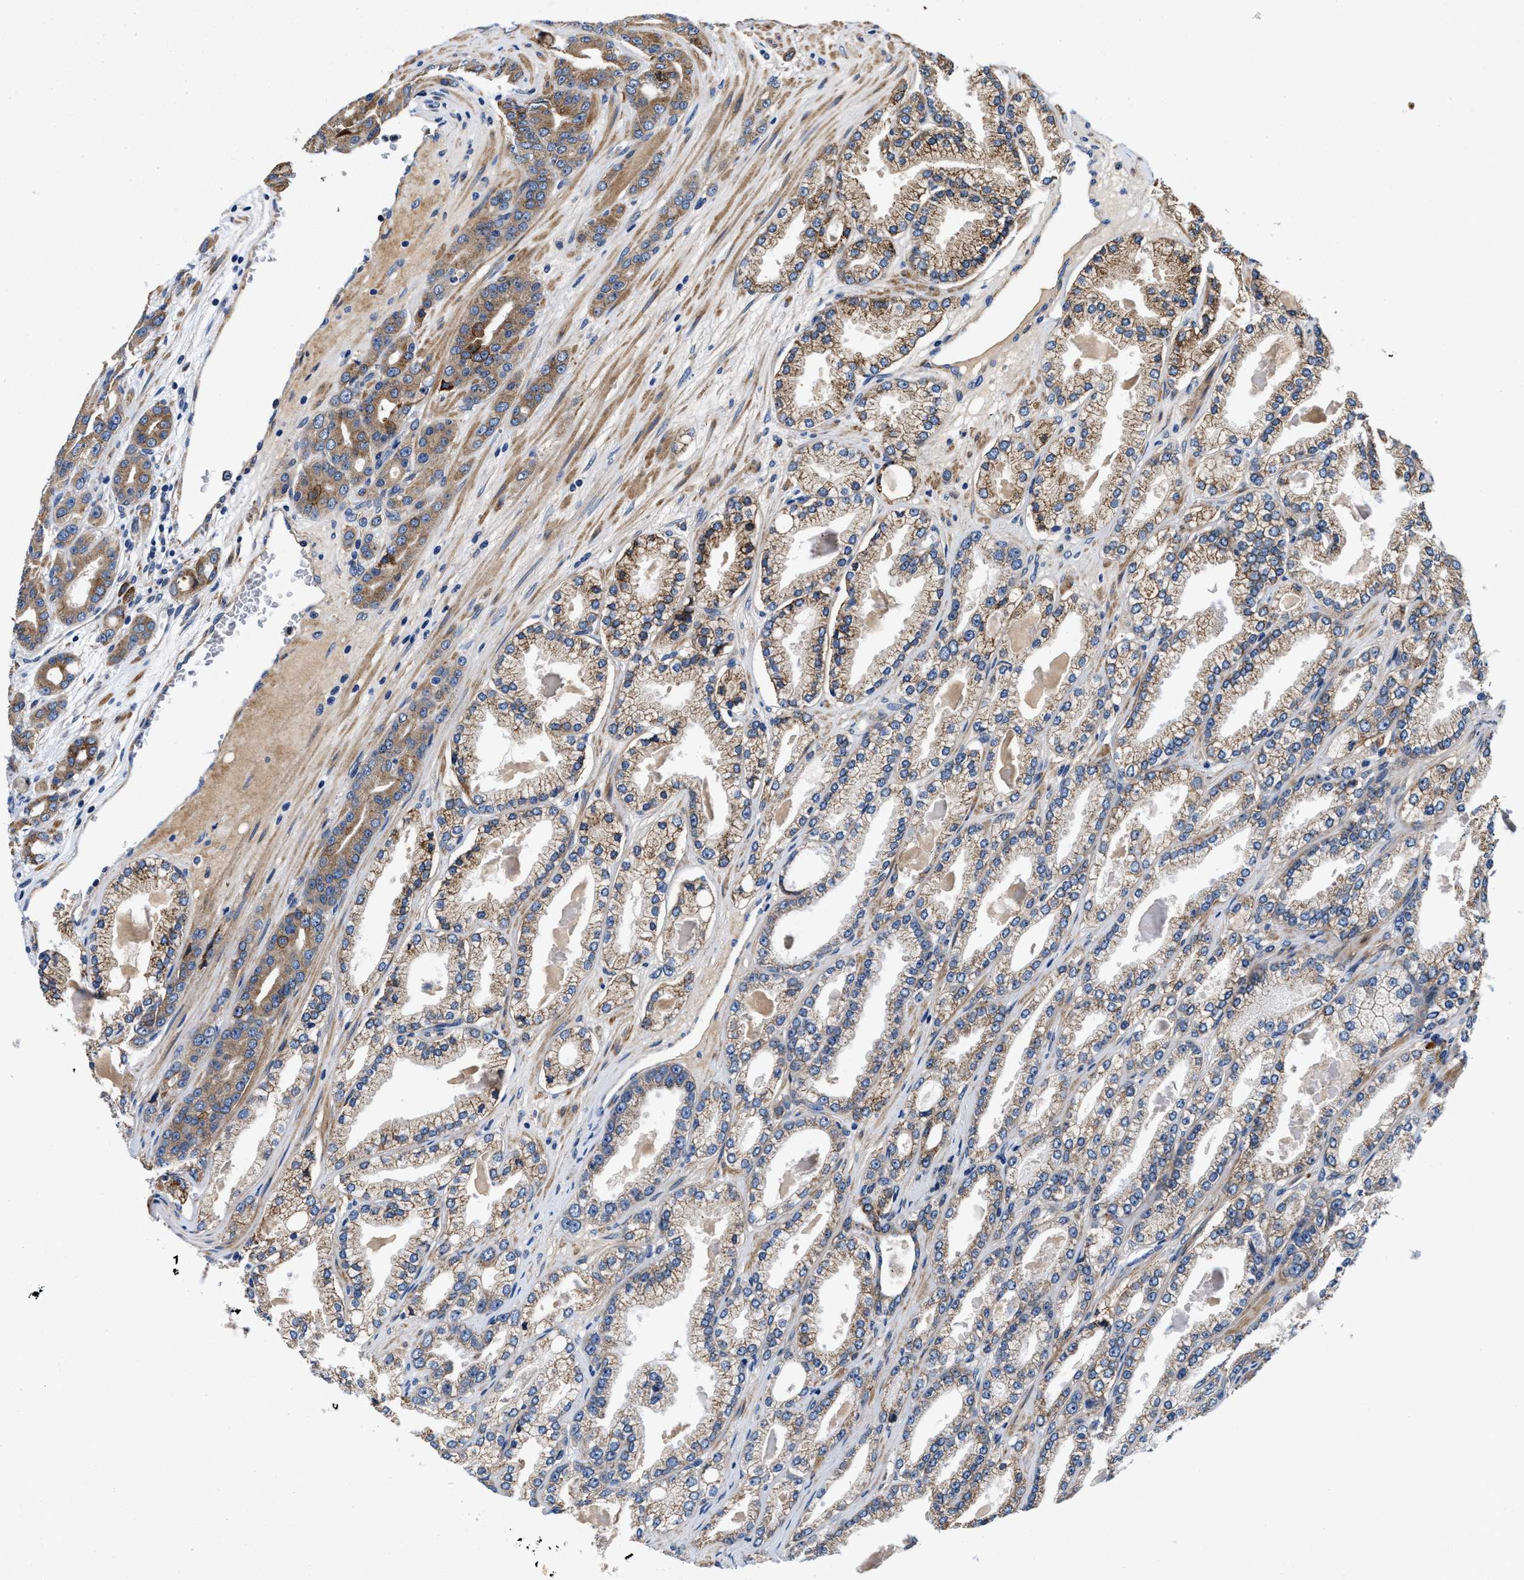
{"staining": {"intensity": "moderate", "quantity": ">75%", "location": "cytoplasmic/membranous"}, "tissue": "prostate cancer", "cell_type": "Tumor cells", "image_type": "cancer", "snomed": [{"axis": "morphology", "description": "Adenocarcinoma, High grade"}, {"axis": "topography", "description": "Prostate"}], "caption": "Adenocarcinoma (high-grade) (prostate) was stained to show a protein in brown. There is medium levels of moderate cytoplasmic/membranous staining in about >75% of tumor cells. Using DAB (3,3'-diaminobenzidine) (brown) and hematoxylin (blue) stains, captured at high magnification using brightfield microscopy.", "gene": "SLC12A2", "patient": {"sex": "male", "age": 71}}